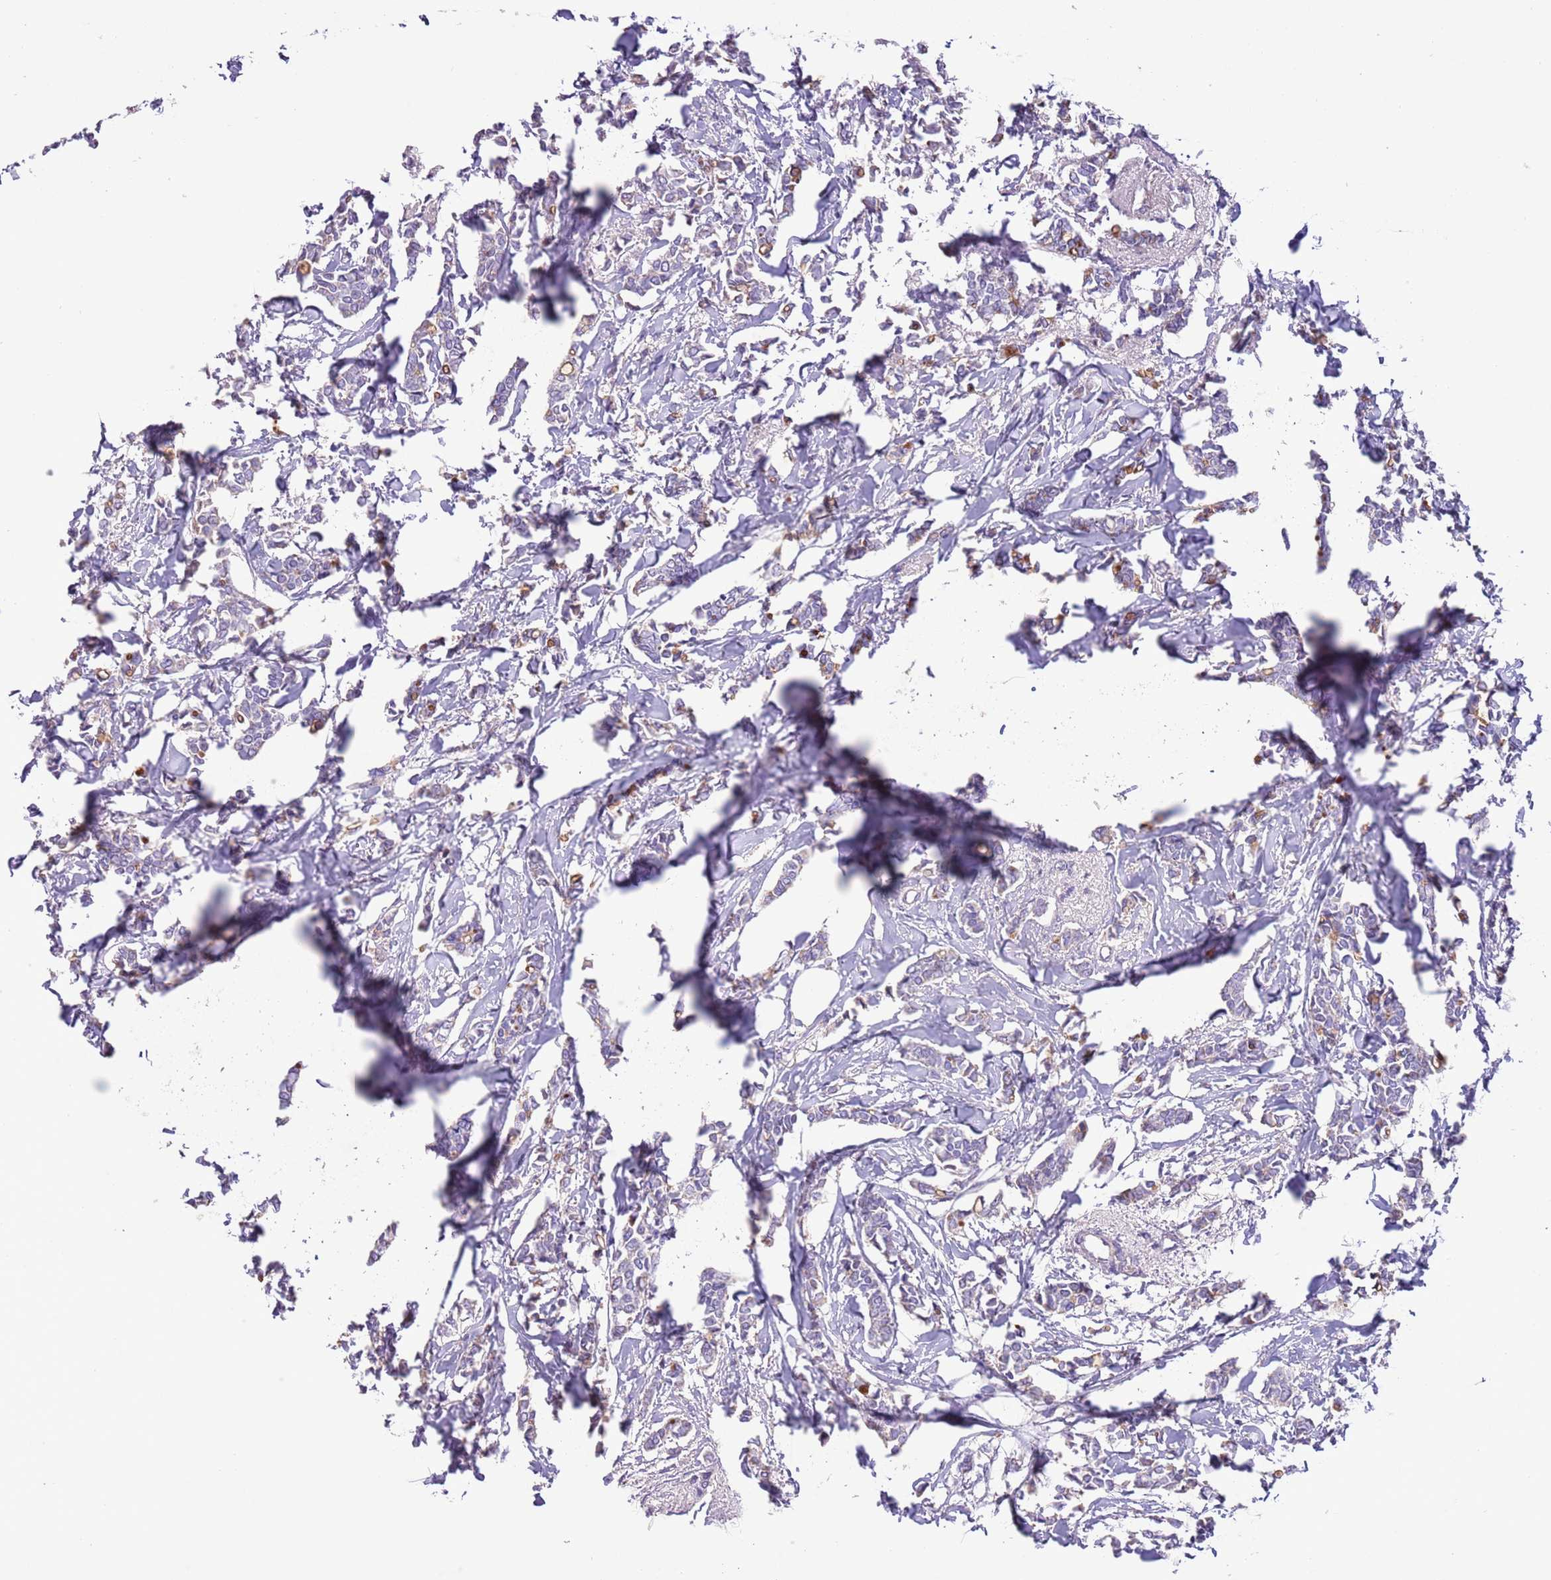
{"staining": {"intensity": "negative", "quantity": "none", "location": "none"}, "tissue": "breast cancer", "cell_type": "Tumor cells", "image_type": "cancer", "snomed": [{"axis": "morphology", "description": "Duct carcinoma"}, {"axis": "topography", "description": "Breast"}], "caption": "Immunohistochemistry of human breast cancer demonstrates no expression in tumor cells. Nuclei are stained in blue.", "gene": "ZNF697", "patient": {"sex": "female", "age": 41}}